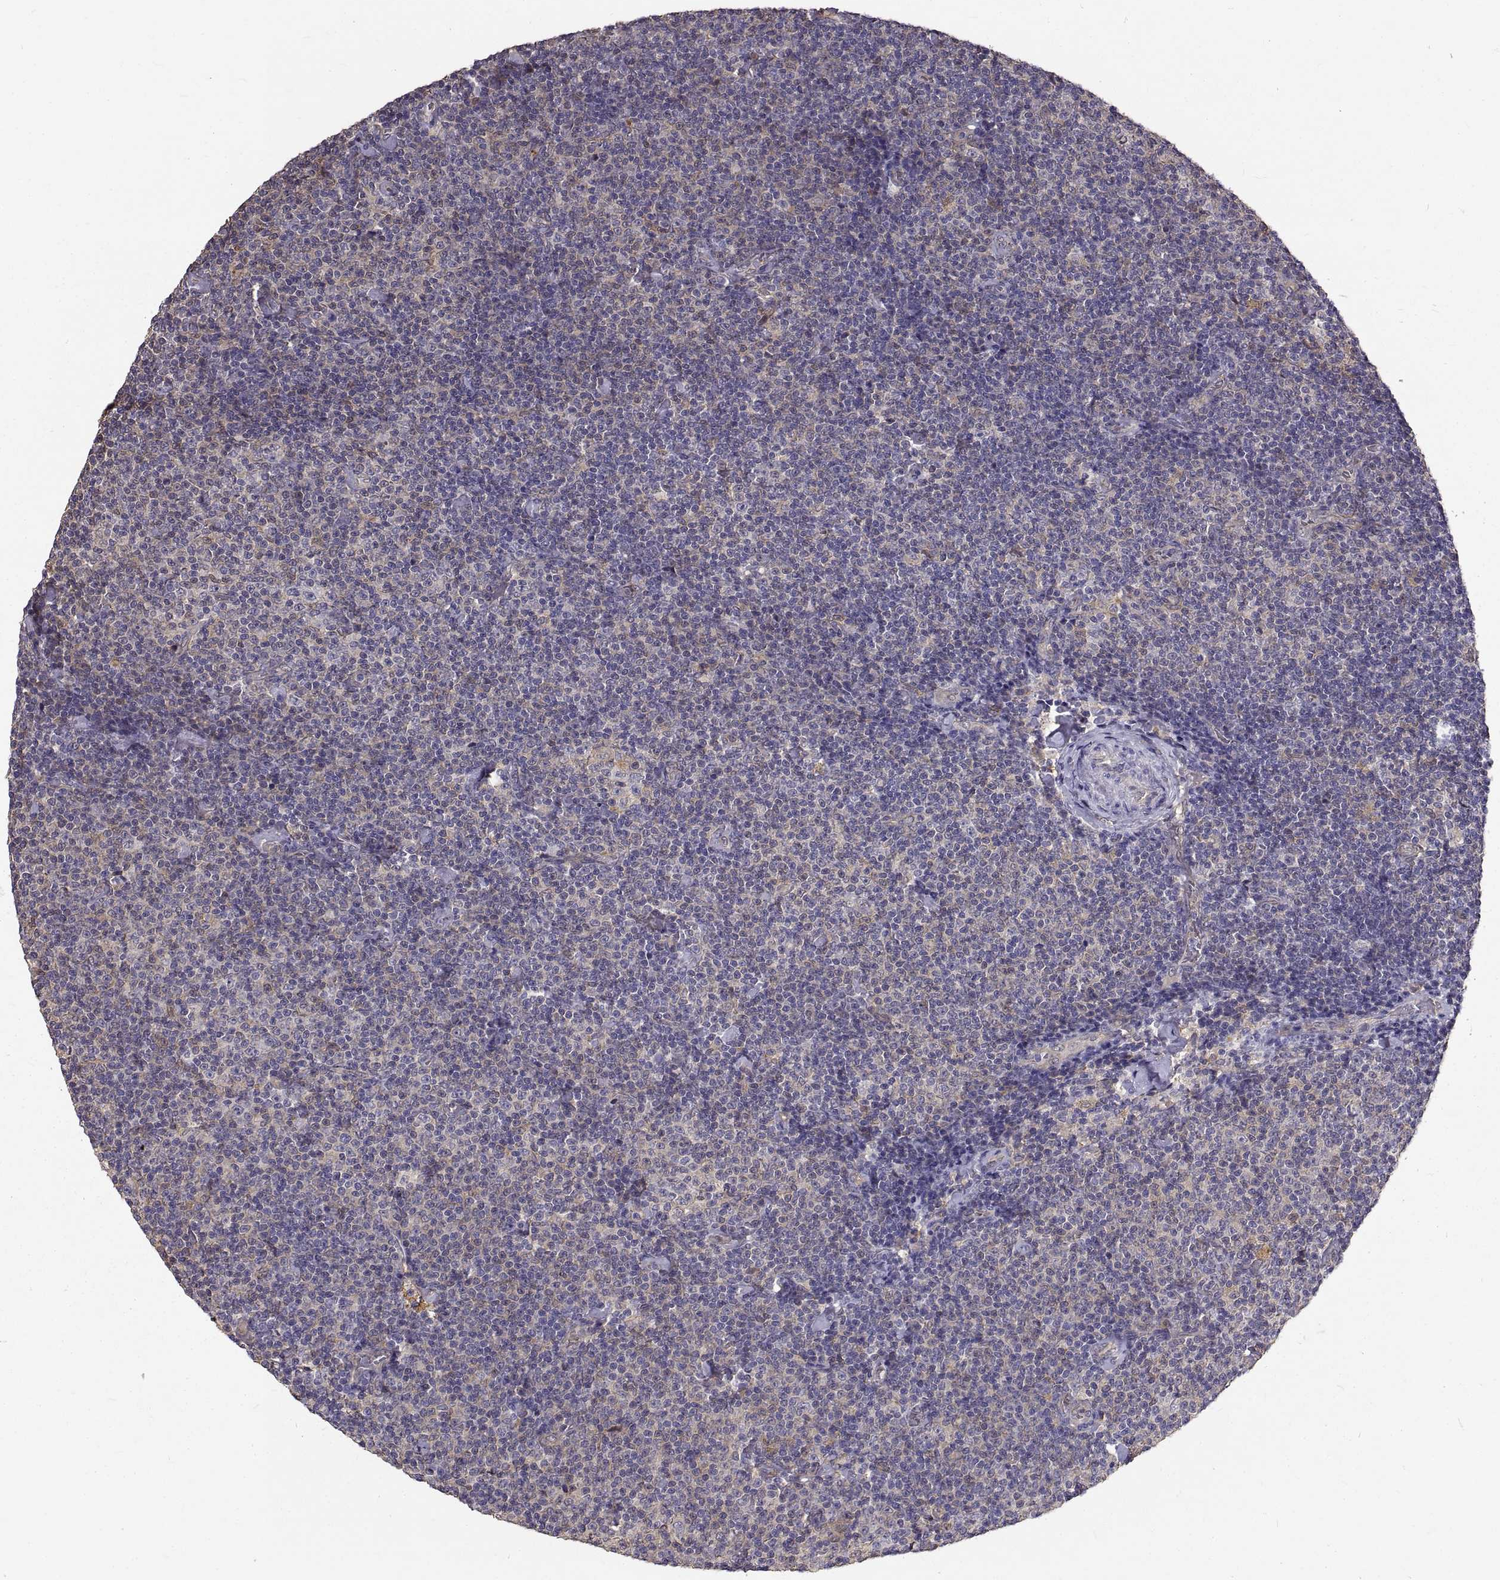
{"staining": {"intensity": "negative", "quantity": "none", "location": "none"}, "tissue": "lymphoma", "cell_type": "Tumor cells", "image_type": "cancer", "snomed": [{"axis": "morphology", "description": "Malignant lymphoma, non-Hodgkin's type, Low grade"}, {"axis": "topography", "description": "Lymph node"}], "caption": "A histopathology image of lymphoma stained for a protein shows no brown staining in tumor cells.", "gene": "PEA15", "patient": {"sex": "male", "age": 81}}